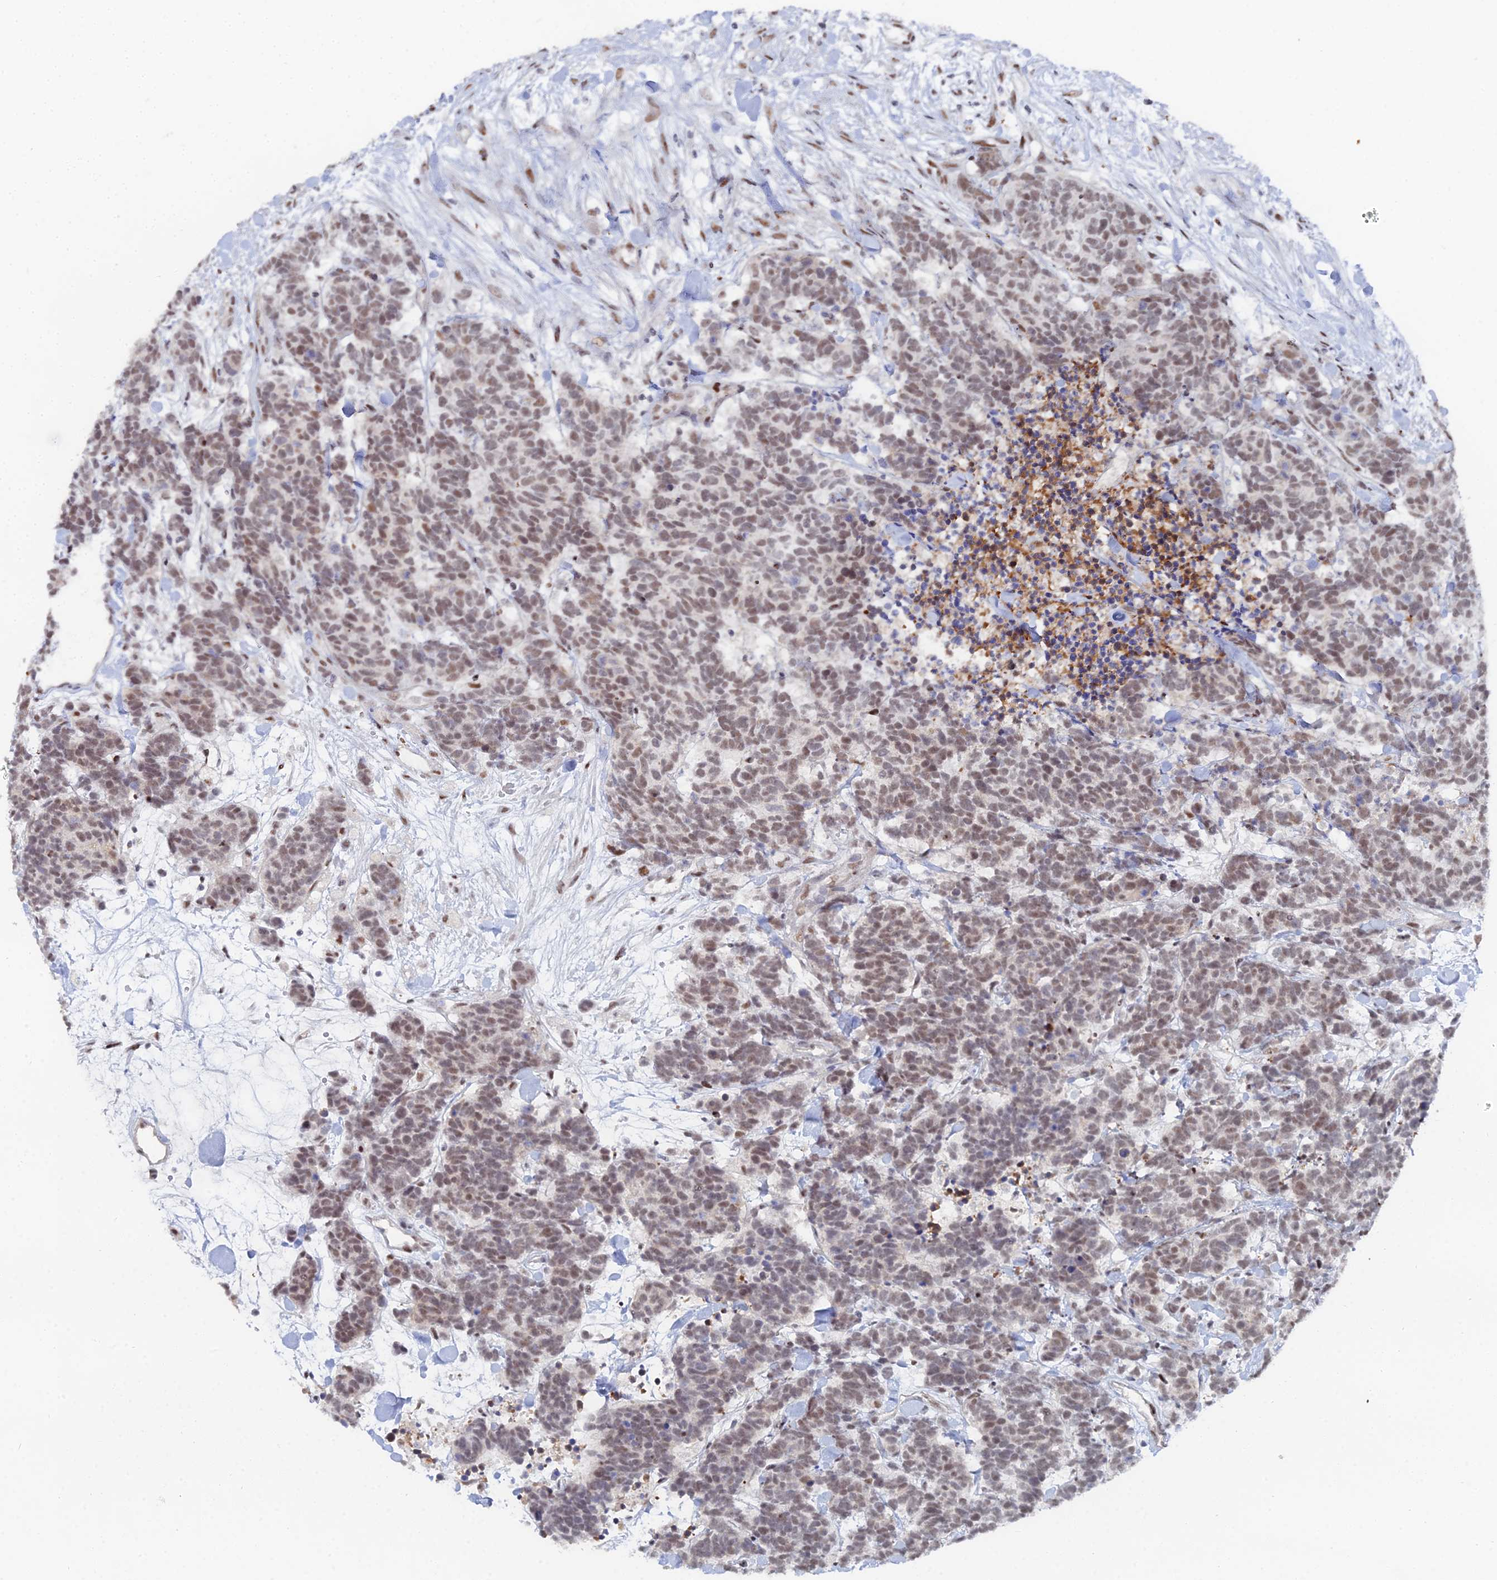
{"staining": {"intensity": "moderate", "quantity": ">75%", "location": "nuclear"}, "tissue": "carcinoid", "cell_type": "Tumor cells", "image_type": "cancer", "snomed": [{"axis": "morphology", "description": "Carcinoma, NOS"}, {"axis": "morphology", "description": "Carcinoid, malignant, NOS"}, {"axis": "topography", "description": "Prostate"}], "caption": "Protein staining reveals moderate nuclear expression in about >75% of tumor cells in carcinoid (malignant).", "gene": "GSC2", "patient": {"sex": "male", "age": 57}}